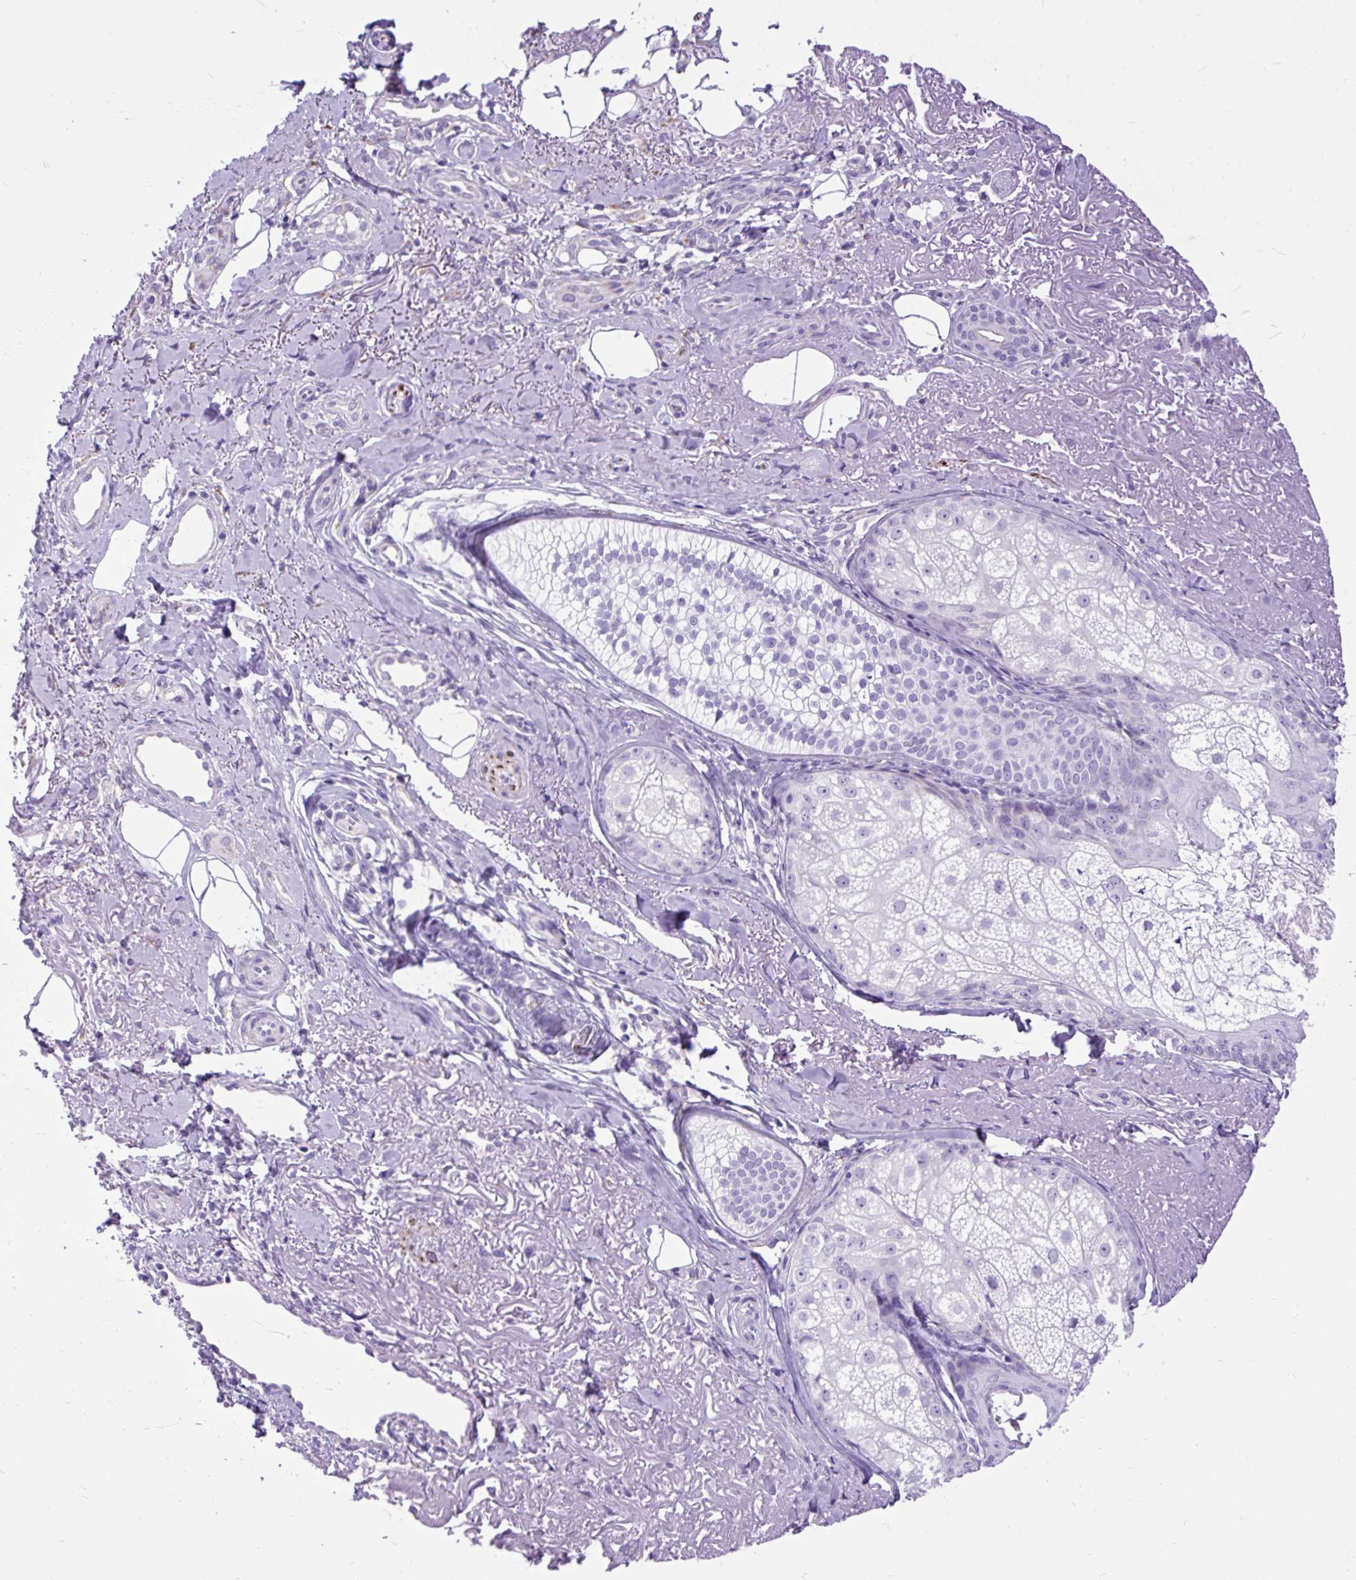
{"staining": {"intensity": "negative", "quantity": "none", "location": "none"}, "tissue": "skin cancer", "cell_type": "Tumor cells", "image_type": "cancer", "snomed": [{"axis": "morphology", "description": "Squamous cell carcinoma, NOS"}, {"axis": "topography", "description": "Skin"}], "caption": "High power microscopy histopathology image of an immunohistochemistry photomicrograph of skin cancer (squamous cell carcinoma), revealing no significant expression in tumor cells.", "gene": "ZNF256", "patient": {"sex": "male", "age": 86}}